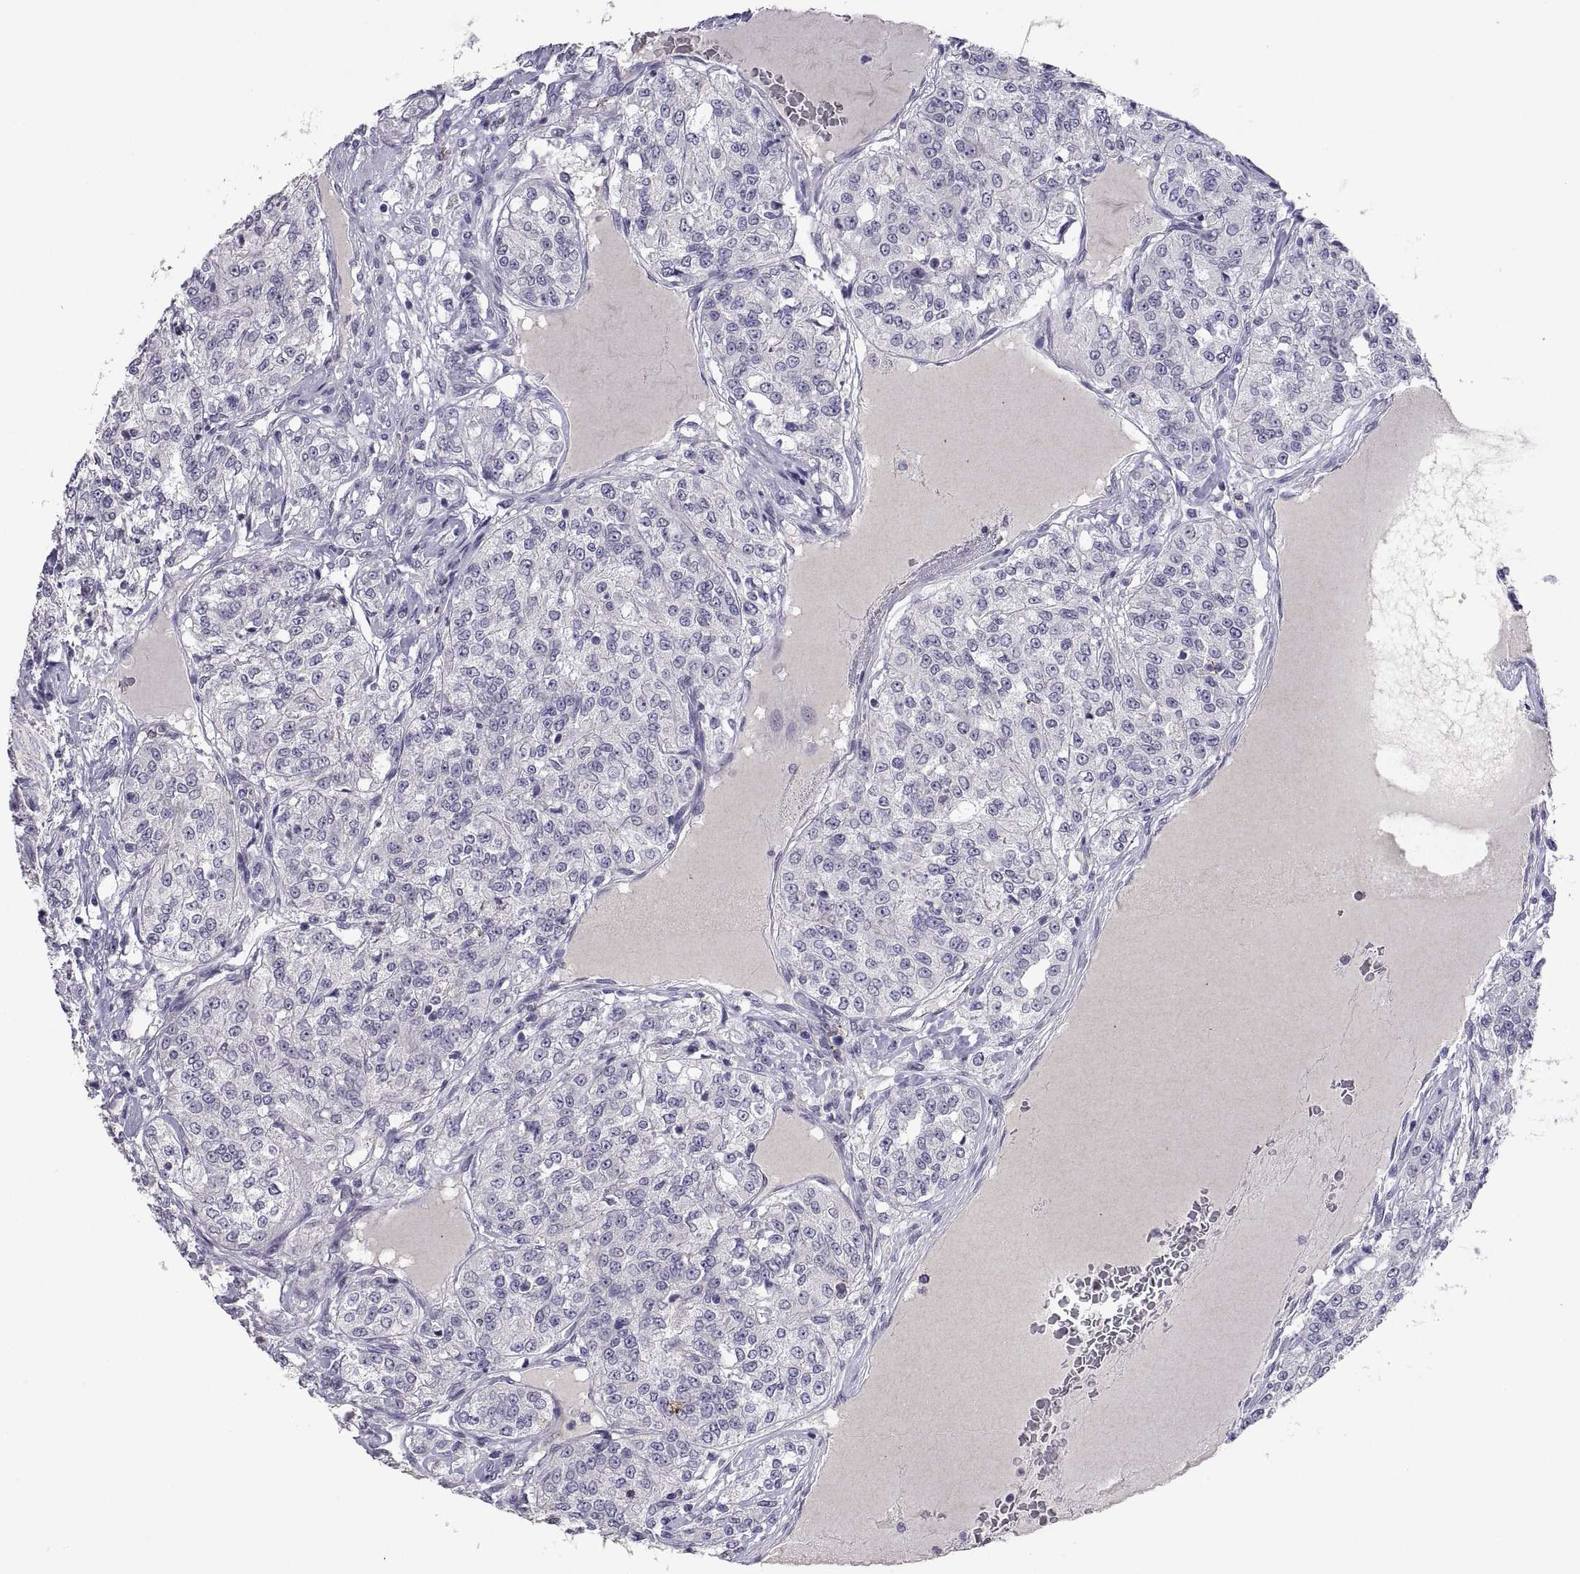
{"staining": {"intensity": "negative", "quantity": "none", "location": "none"}, "tissue": "renal cancer", "cell_type": "Tumor cells", "image_type": "cancer", "snomed": [{"axis": "morphology", "description": "Adenocarcinoma, NOS"}, {"axis": "topography", "description": "Kidney"}], "caption": "There is no significant positivity in tumor cells of renal cancer.", "gene": "MS4A1", "patient": {"sex": "female", "age": 63}}